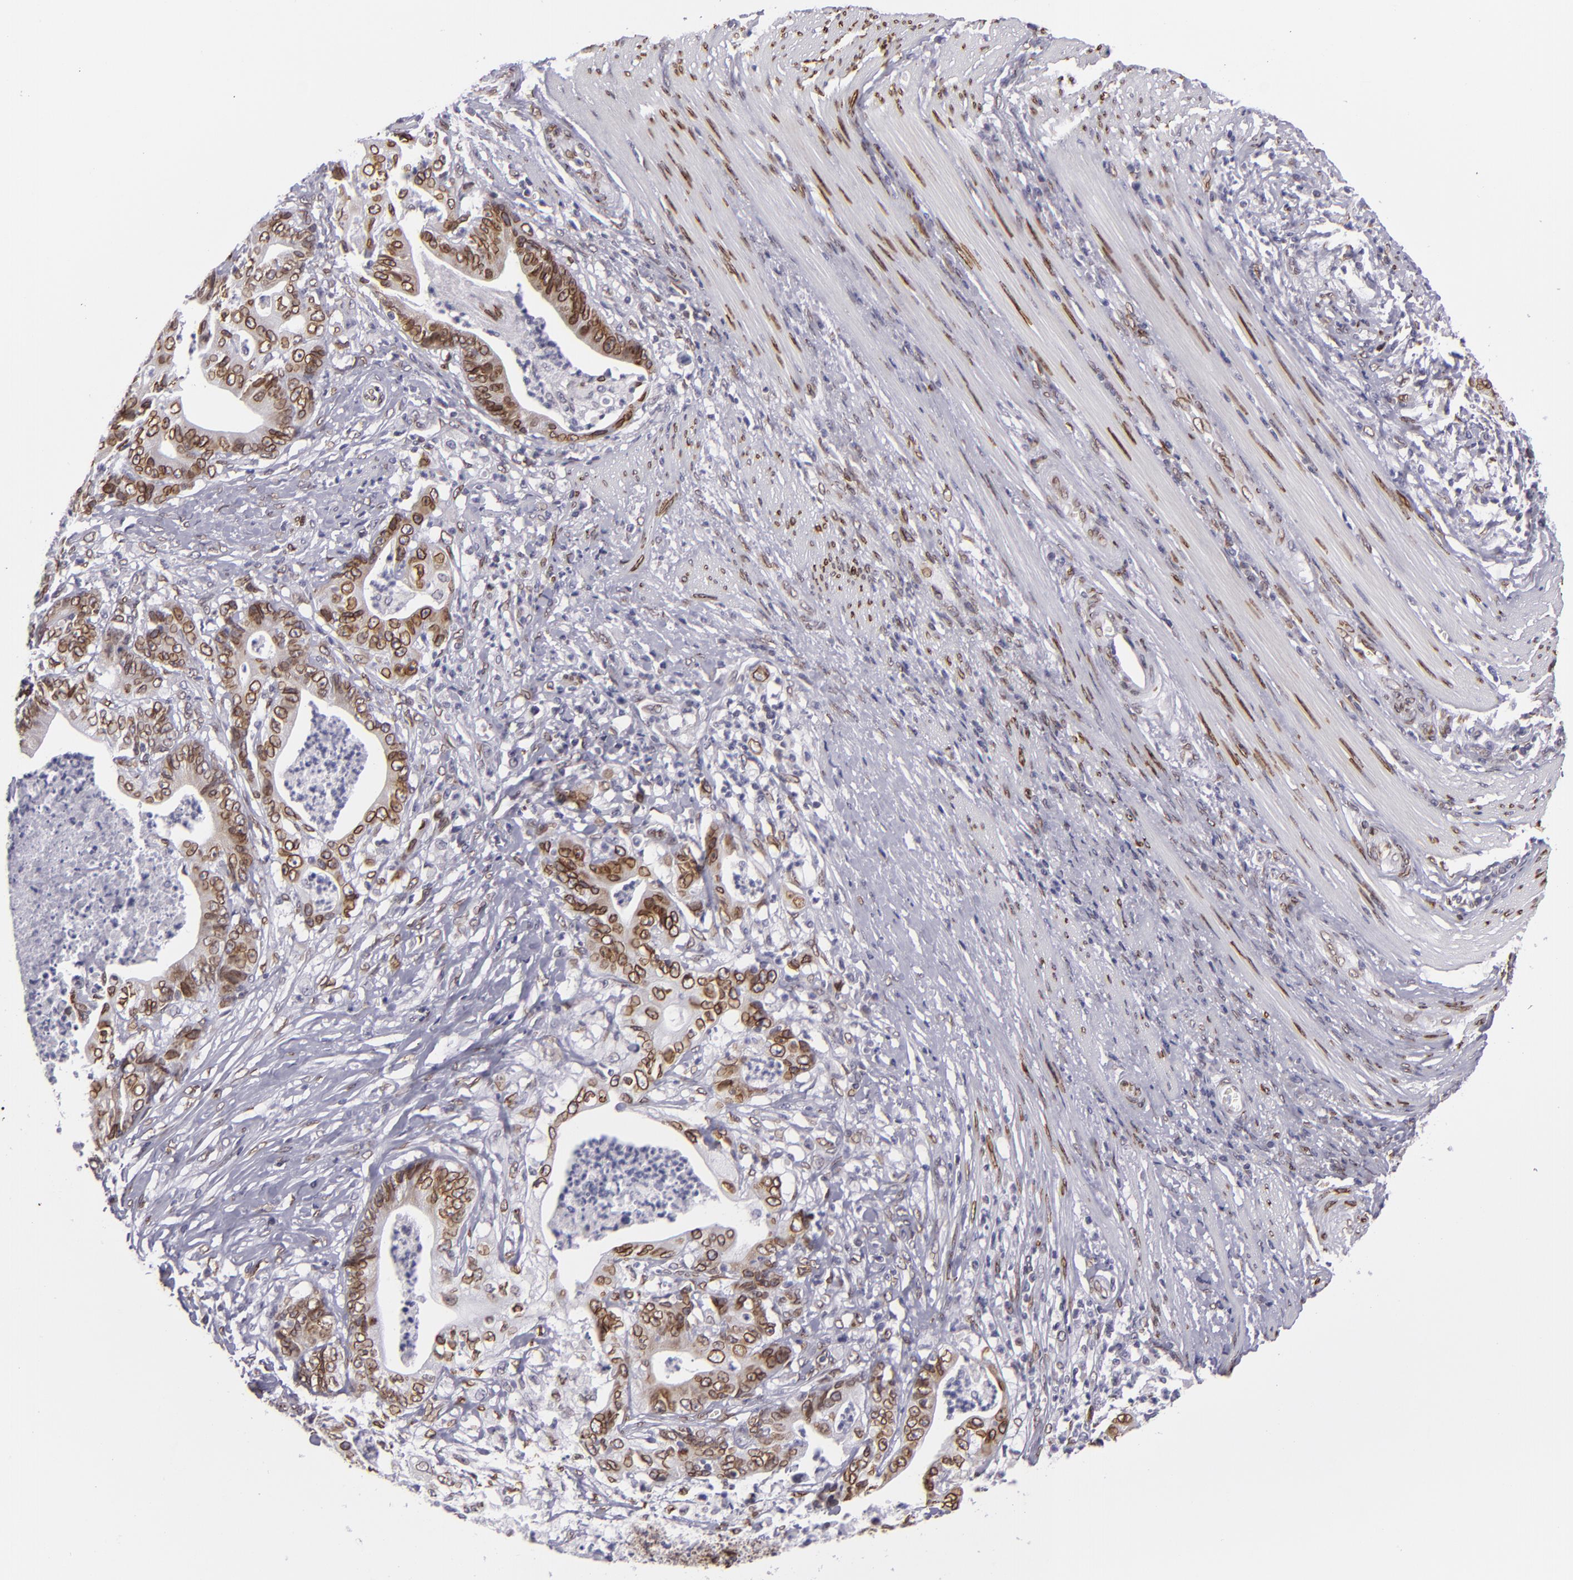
{"staining": {"intensity": "strong", "quantity": ">75%", "location": "nuclear"}, "tissue": "stomach cancer", "cell_type": "Tumor cells", "image_type": "cancer", "snomed": [{"axis": "morphology", "description": "Adenocarcinoma, NOS"}, {"axis": "topography", "description": "Stomach, lower"}], "caption": "Strong nuclear positivity for a protein is present in about >75% of tumor cells of adenocarcinoma (stomach) using immunohistochemistry (IHC).", "gene": "EMD", "patient": {"sex": "female", "age": 86}}